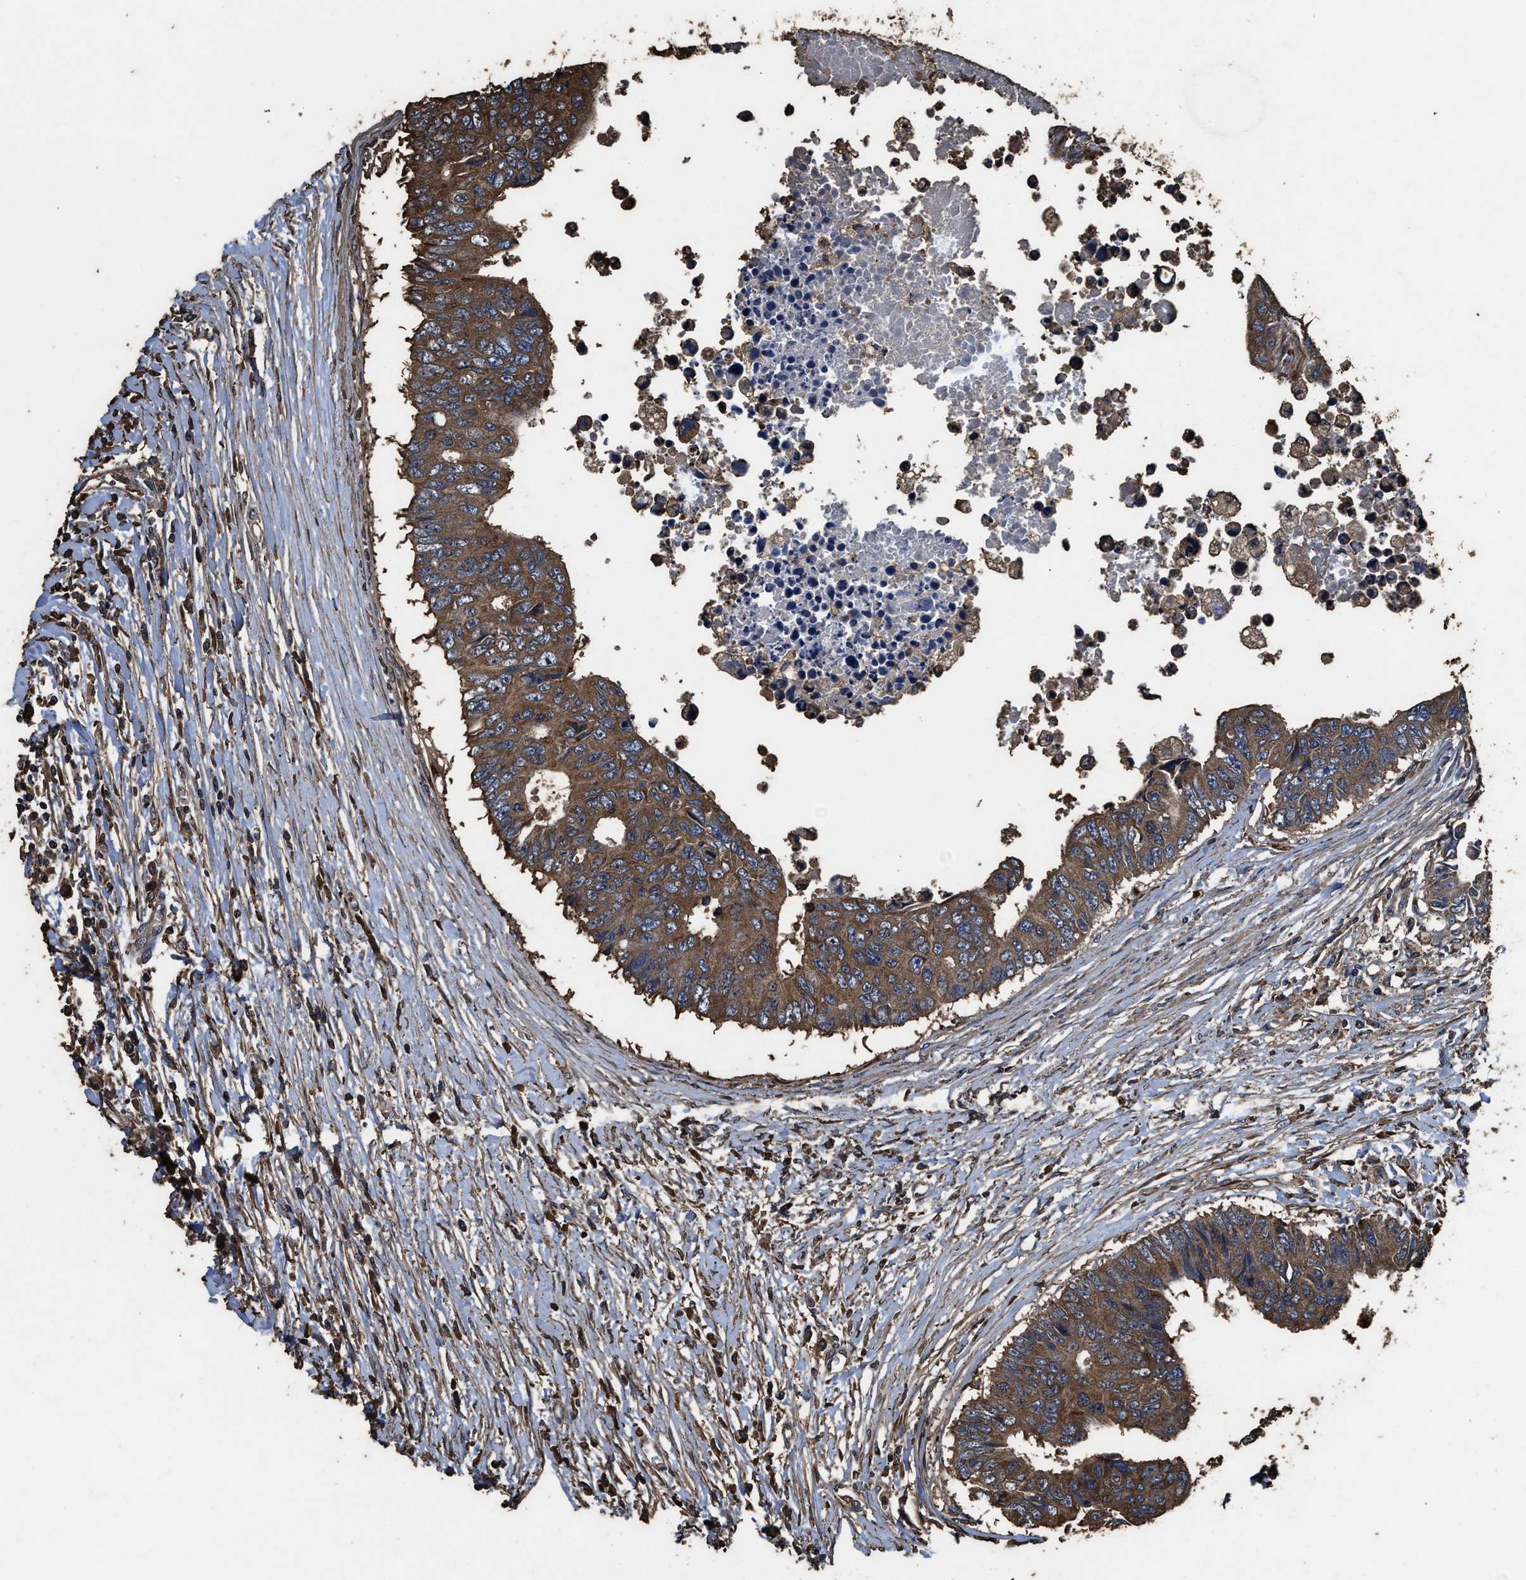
{"staining": {"intensity": "moderate", "quantity": ">75%", "location": "cytoplasmic/membranous"}, "tissue": "colorectal cancer", "cell_type": "Tumor cells", "image_type": "cancer", "snomed": [{"axis": "morphology", "description": "Adenocarcinoma, NOS"}, {"axis": "topography", "description": "Rectum"}], "caption": "Protein analysis of colorectal cancer (adenocarcinoma) tissue reveals moderate cytoplasmic/membranous staining in about >75% of tumor cells. (Stains: DAB in brown, nuclei in blue, Microscopy: brightfield microscopy at high magnification).", "gene": "ZMYND19", "patient": {"sex": "male", "age": 84}}